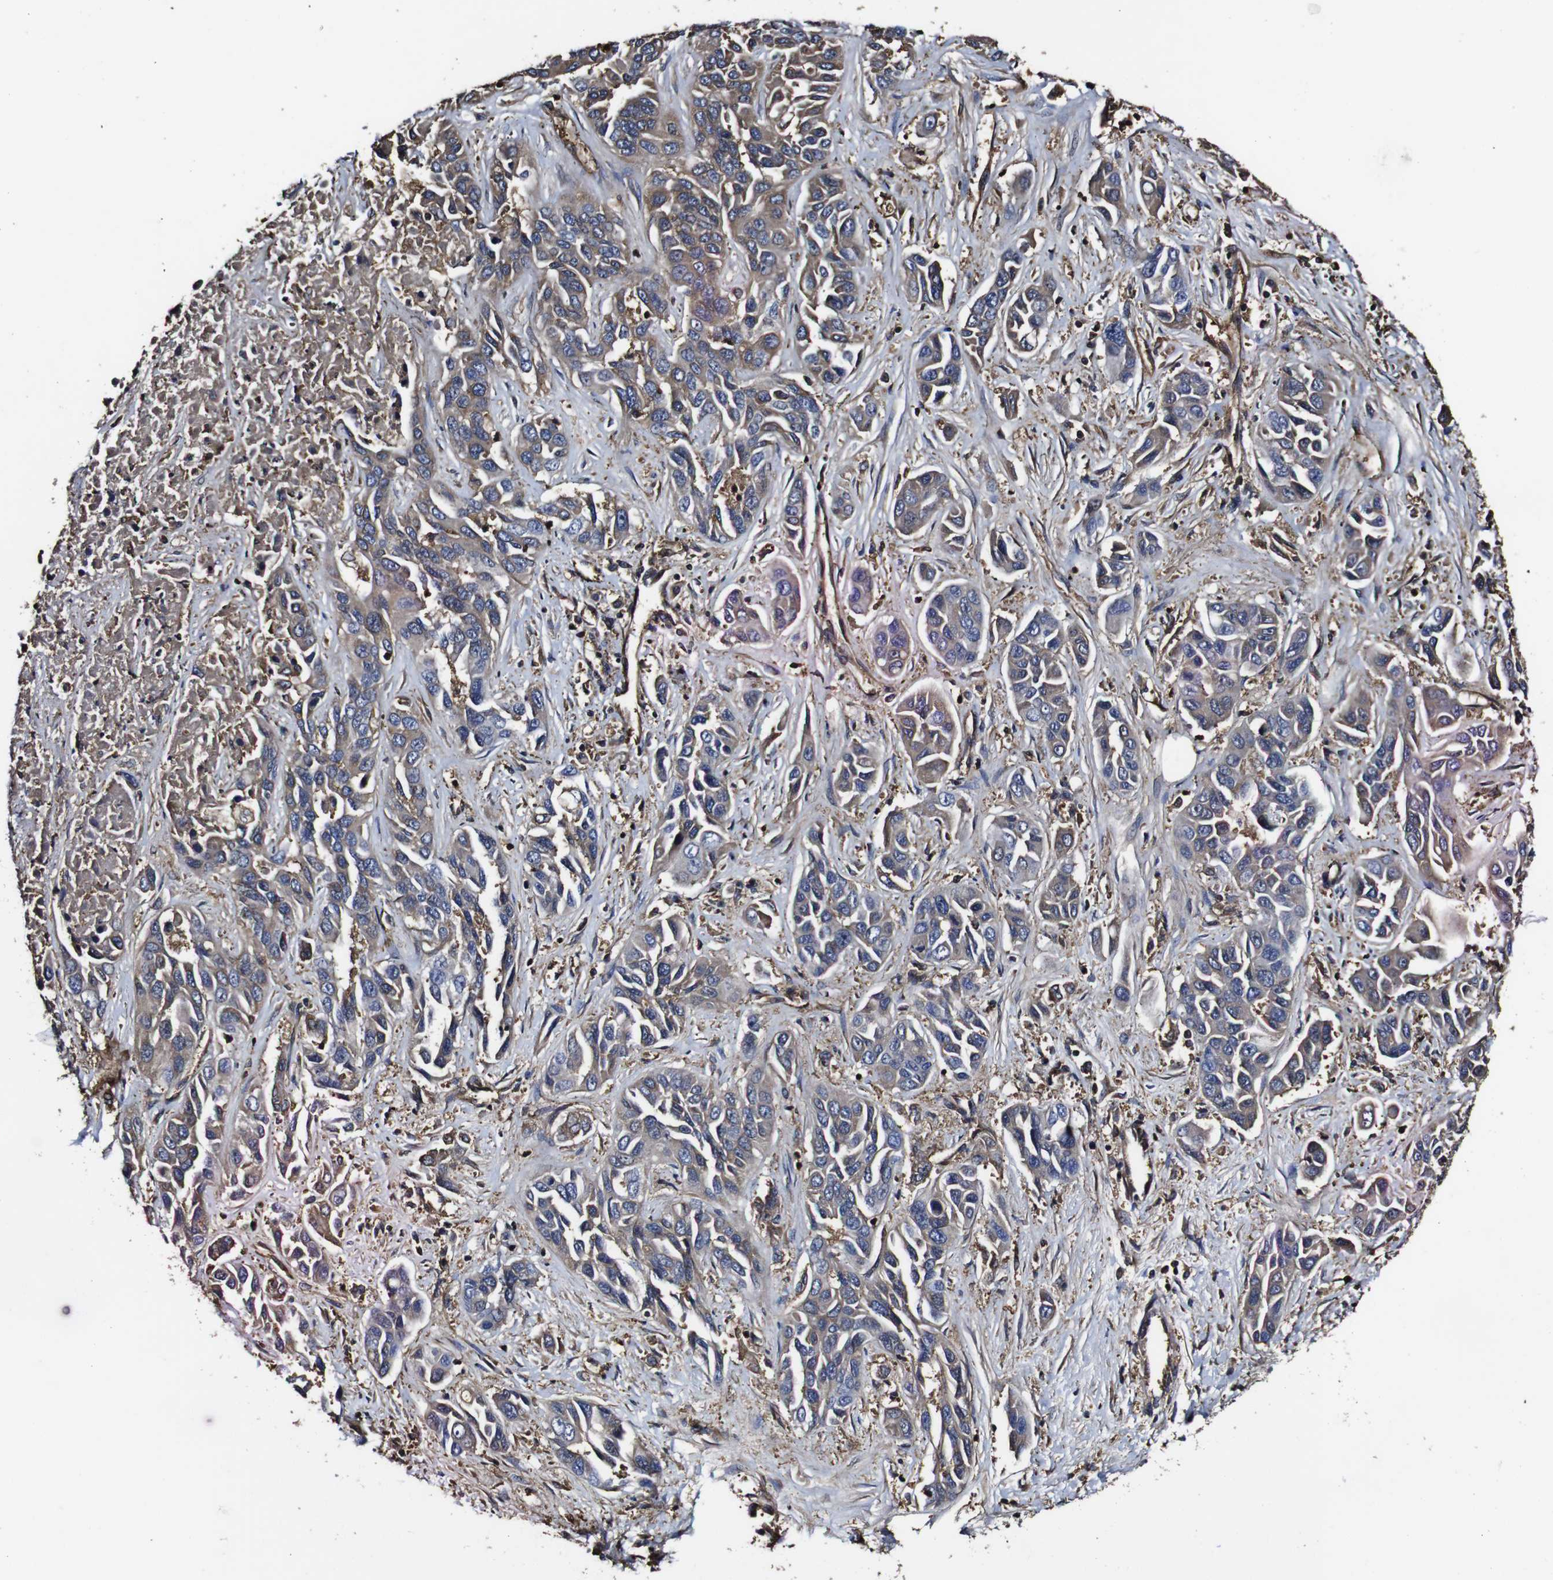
{"staining": {"intensity": "moderate", "quantity": ">75%", "location": "cytoplasmic/membranous"}, "tissue": "liver cancer", "cell_type": "Tumor cells", "image_type": "cancer", "snomed": [{"axis": "morphology", "description": "Cholangiocarcinoma"}, {"axis": "topography", "description": "Liver"}], "caption": "There is medium levels of moderate cytoplasmic/membranous staining in tumor cells of liver cancer, as demonstrated by immunohistochemical staining (brown color).", "gene": "MSN", "patient": {"sex": "female", "age": 52}}